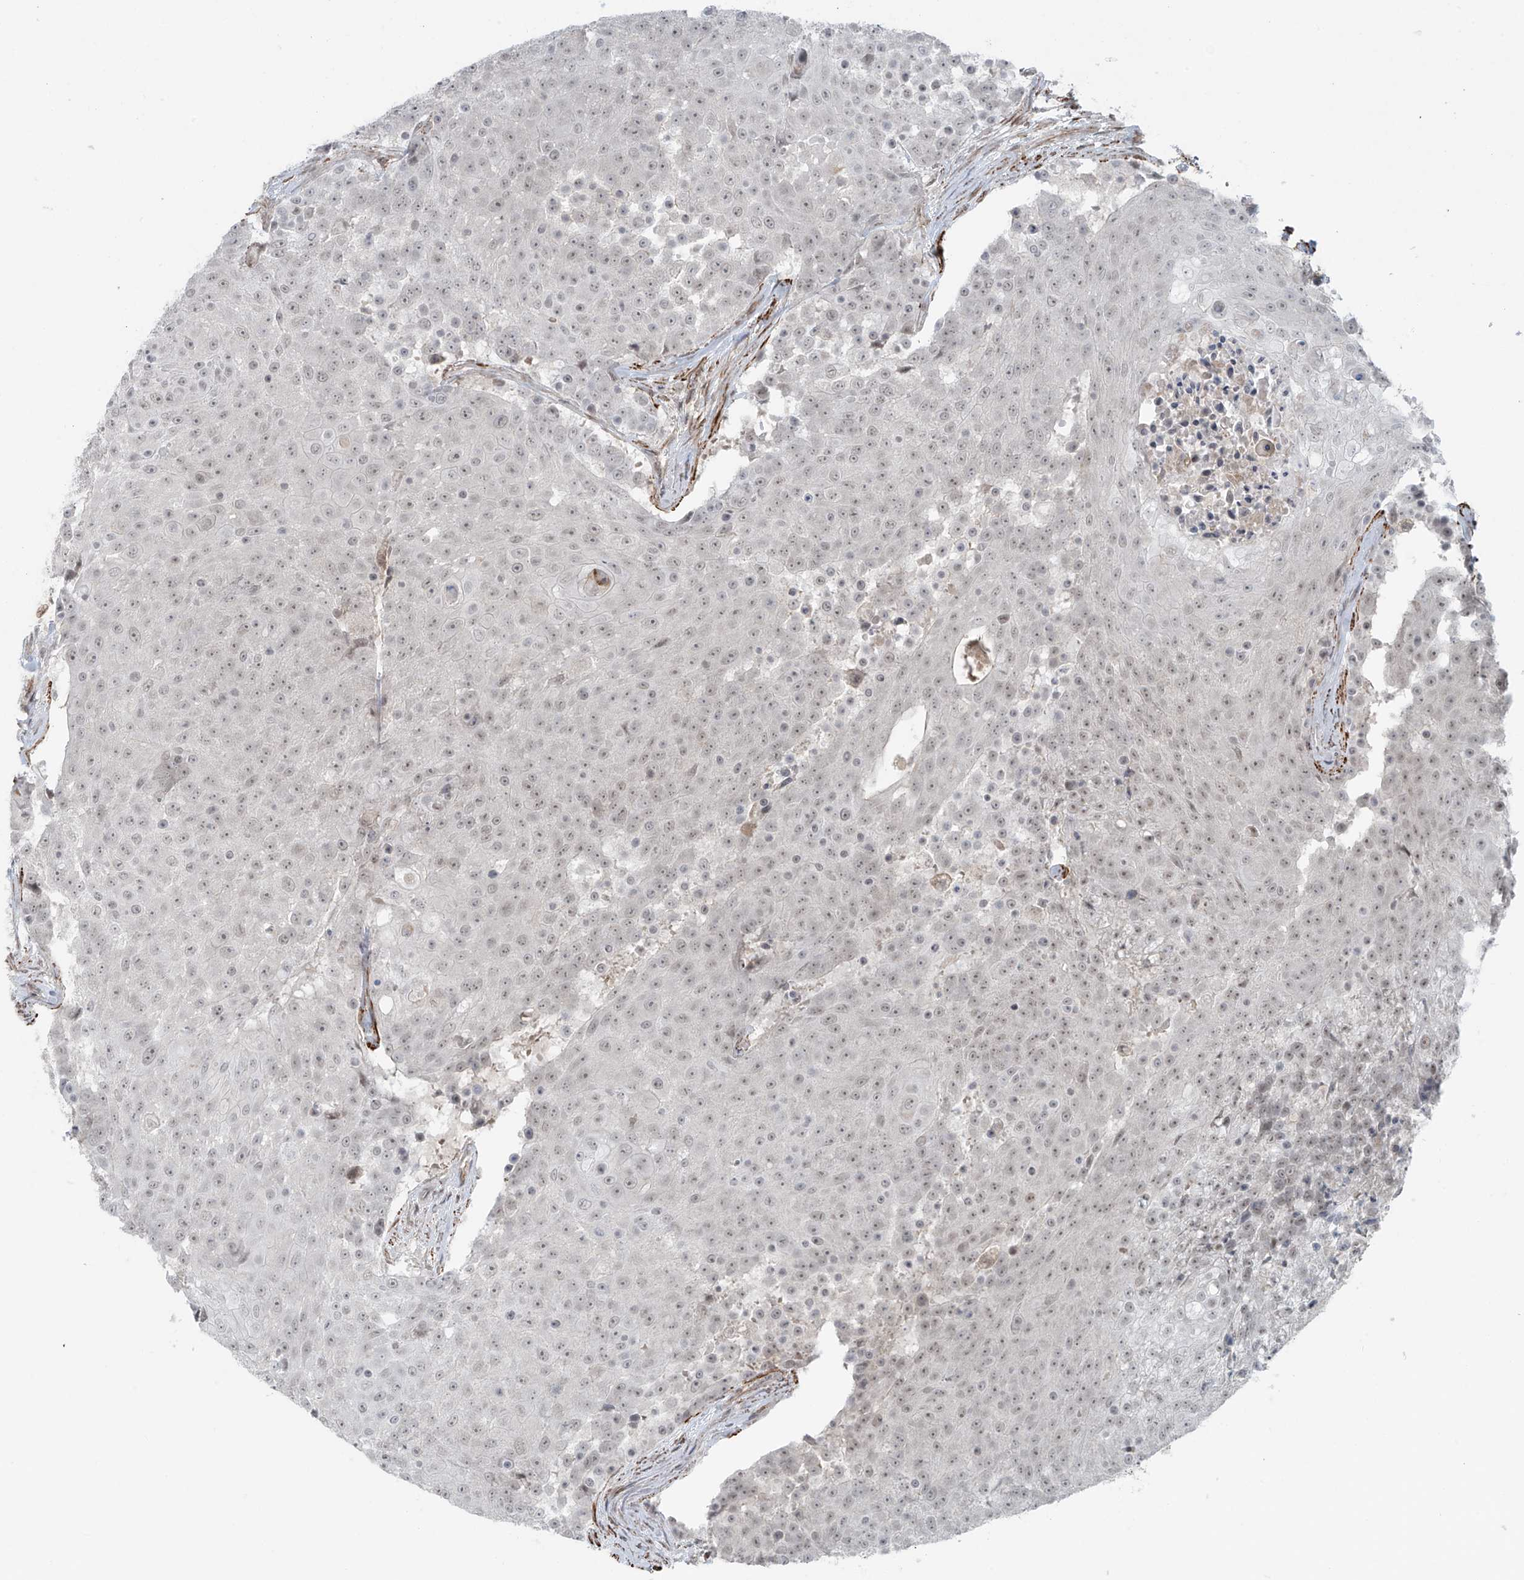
{"staining": {"intensity": "weak", "quantity": "<25%", "location": "nuclear"}, "tissue": "urothelial cancer", "cell_type": "Tumor cells", "image_type": "cancer", "snomed": [{"axis": "morphology", "description": "Urothelial carcinoma, High grade"}, {"axis": "topography", "description": "Urinary bladder"}], "caption": "There is no significant staining in tumor cells of urothelial cancer.", "gene": "RASGEF1A", "patient": {"sex": "female", "age": 63}}